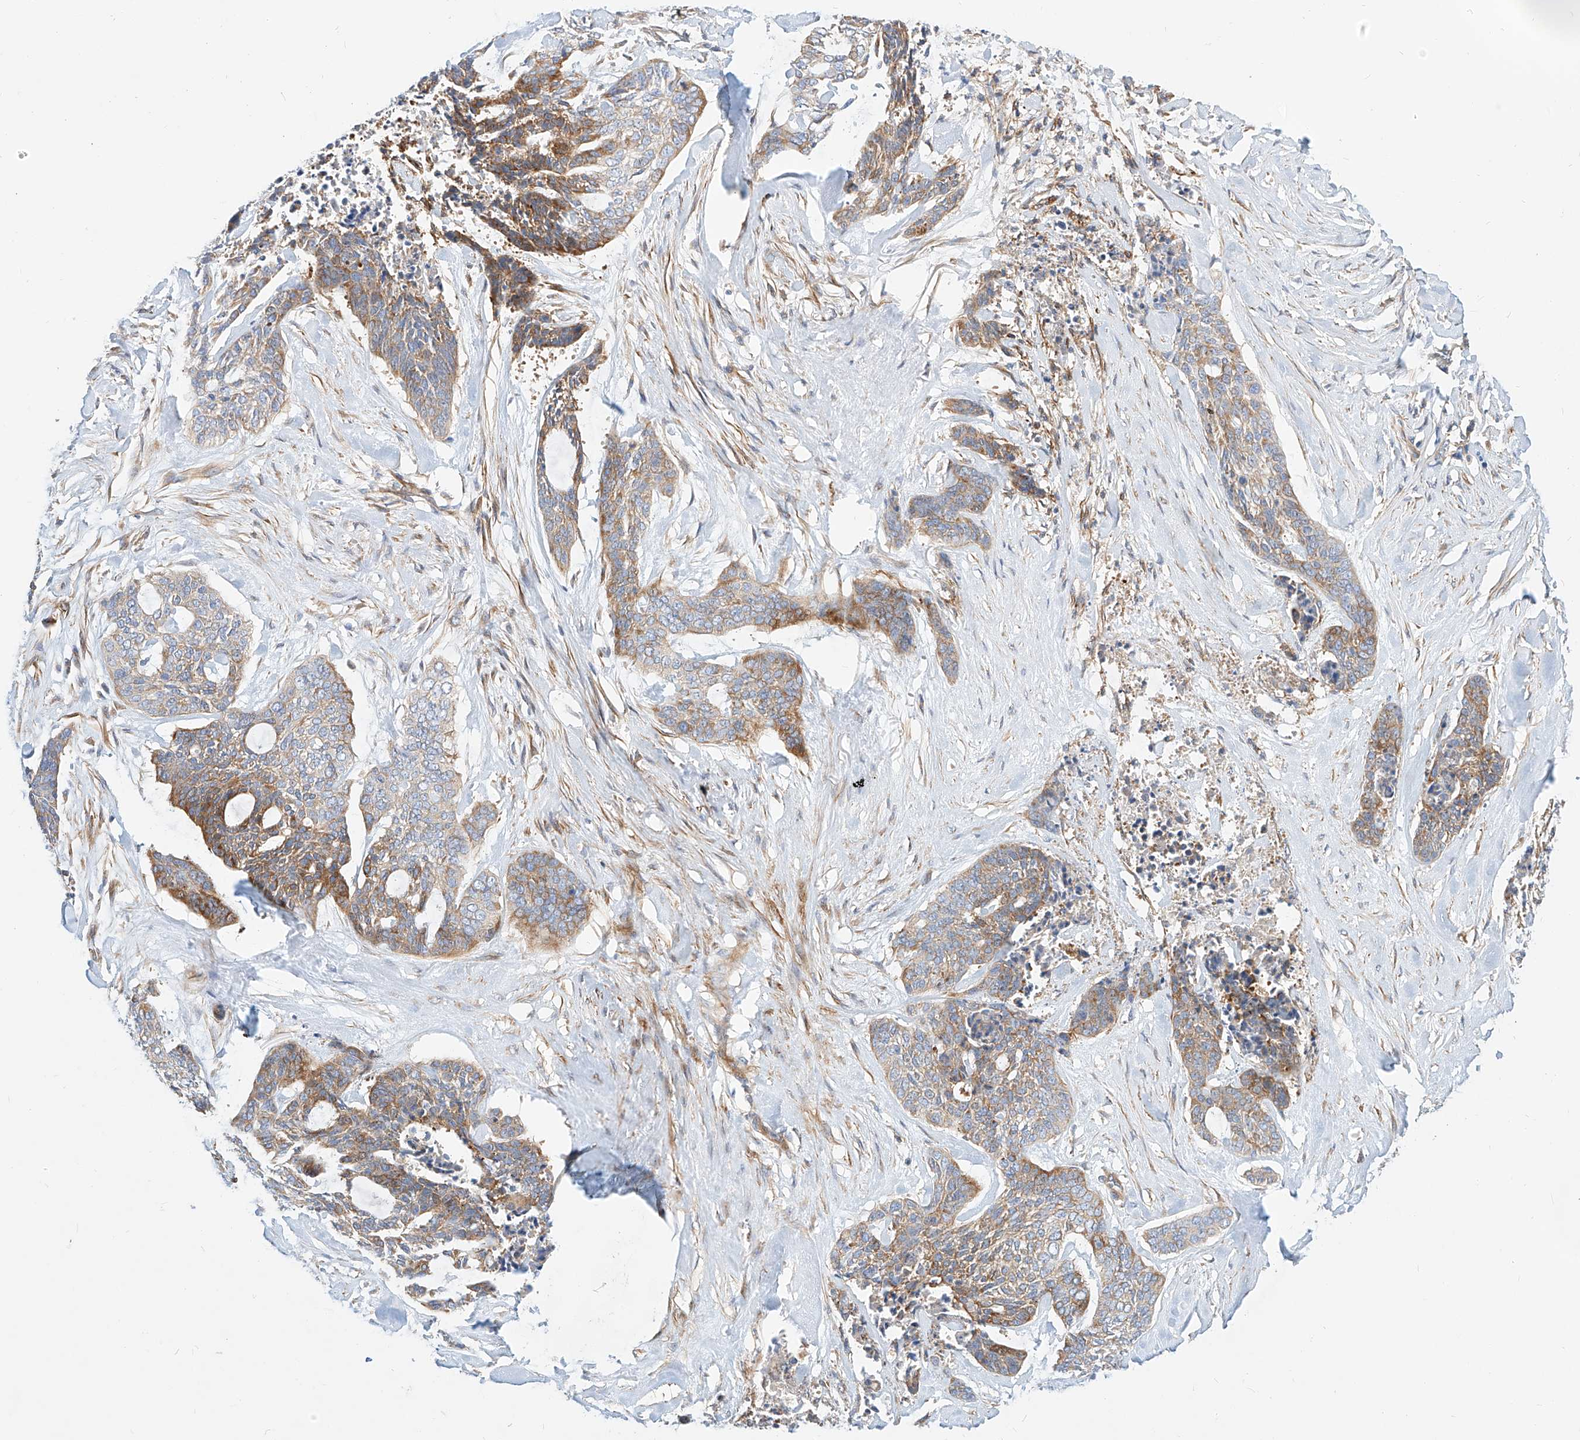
{"staining": {"intensity": "moderate", "quantity": "25%-75%", "location": "cytoplasmic/membranous"}, "tissue": "skin cancer", "cell_type": "Tumor cells", "image_type": "cancer", "snomed": [{"axis": "morphology", "description": "Basal cell carcinoma"}, {"axis": "topography", "description": "Skin"}], "caption": "Protein expression analysis of human skin cancer (basal cell carcinoma) reveals moderate cytoplasmic/membranous staining in about 25%-75% of tumor cells.", "gene": "KCNH5", "patient": {"sex": "female", "age": 64}}